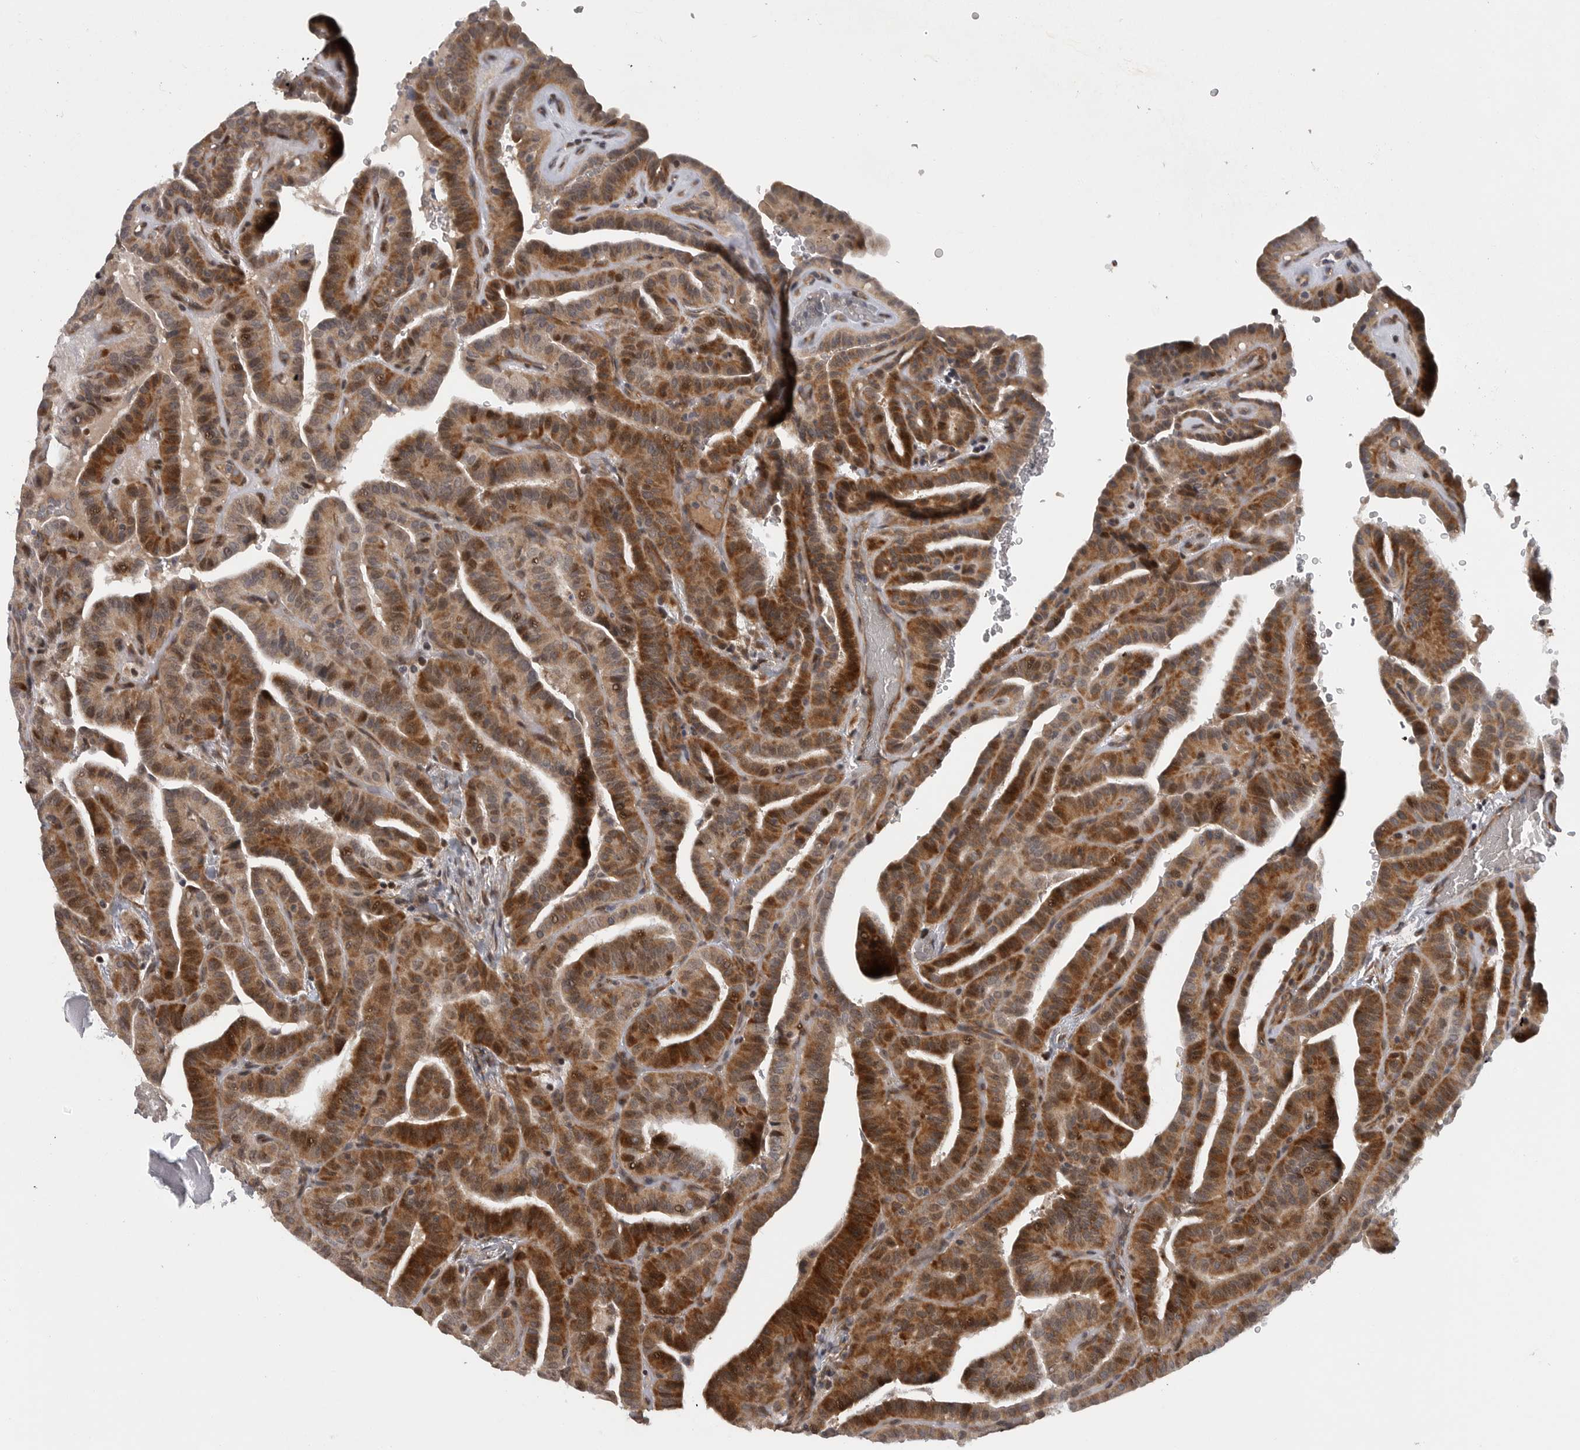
{"staining": {"intensity": "strong", "quantity": ">75%", "location": "cytoplasmic/membranous"}, "tissue": "thyroid cancer", "cell_type": "Tumor cells", "image_type": "cancer", "snomed": [{"axis": "morphology", "description": "Papillary adenocarcinoma, NOS"}, {"axis": "topography", "description": "Thyroid gland"}], "caption": "Human thyroid cancer stained for a protein (brown) reveals strong cytoplasmic/membranous positive expression in about >75% of tumor cells.", "gene": "TMPRSS11F", "patient": {"sex": "male", "age": 77}}